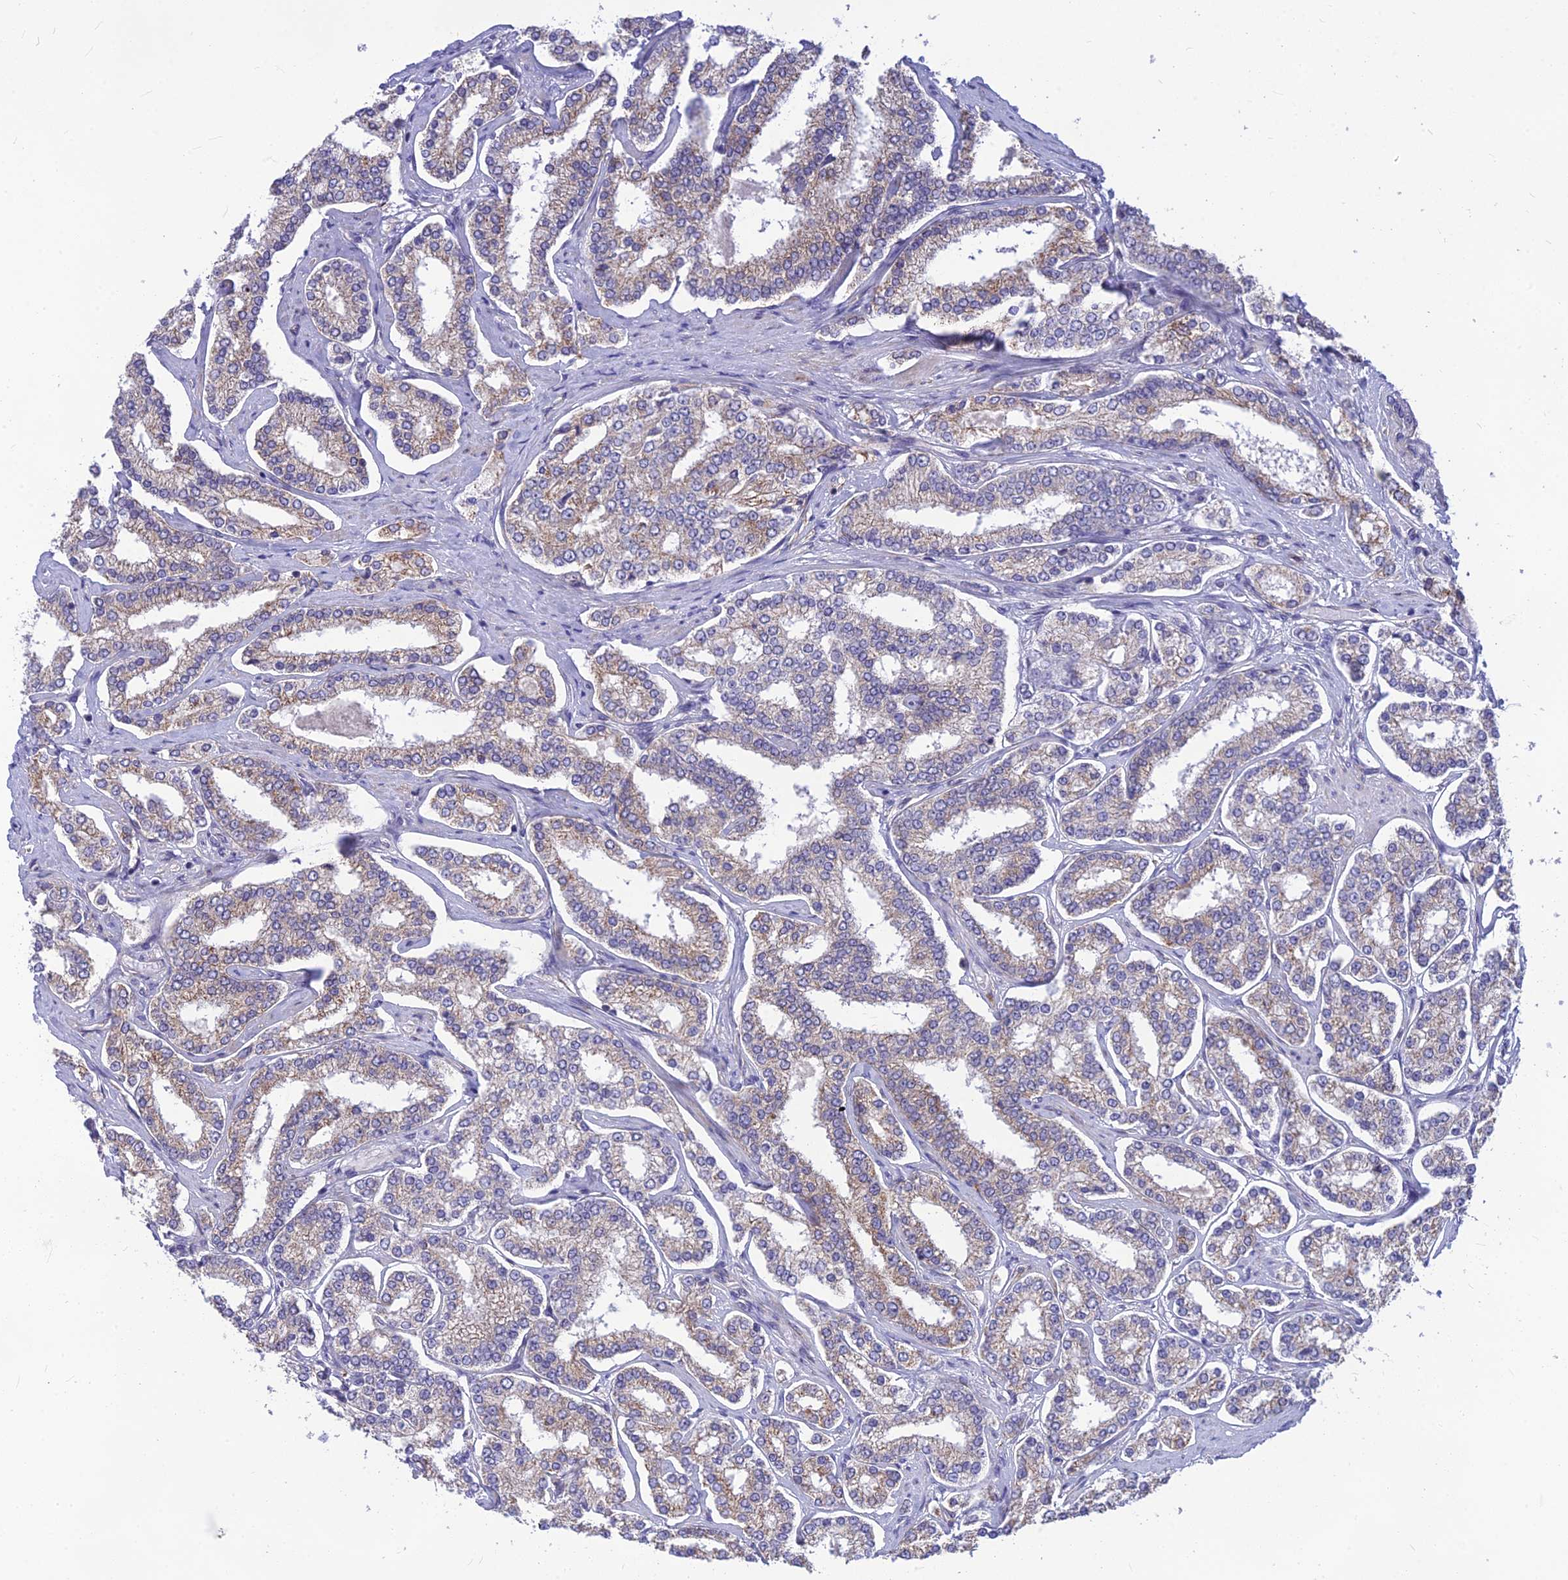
{"staining": {"intensity": "moderate", "quantity": "<25%", "location": "cytoplasmic/membranous"}, "tissue": "prostate cancer", "cell_type": "Tumor cells", "image_type": "cancer", "snomed": [{"axis": "morphology", "description": "Normal tissue, NOS"}, {"axis": "morphology", "description": "Adenocarcinoma, High grade"}, {"axis": "topography", "description": "Prostate"}], "caption": "A micrograph showing moderate cytoplasmic/membranous expression in approximately <25% of tumor cells in prostate cancer (adenocarcinoma (high-grade)), as visualized by brown immunohistochemical staining.", "gene": "PTCD2", "patient": {"sex": "male", "age": 83}}